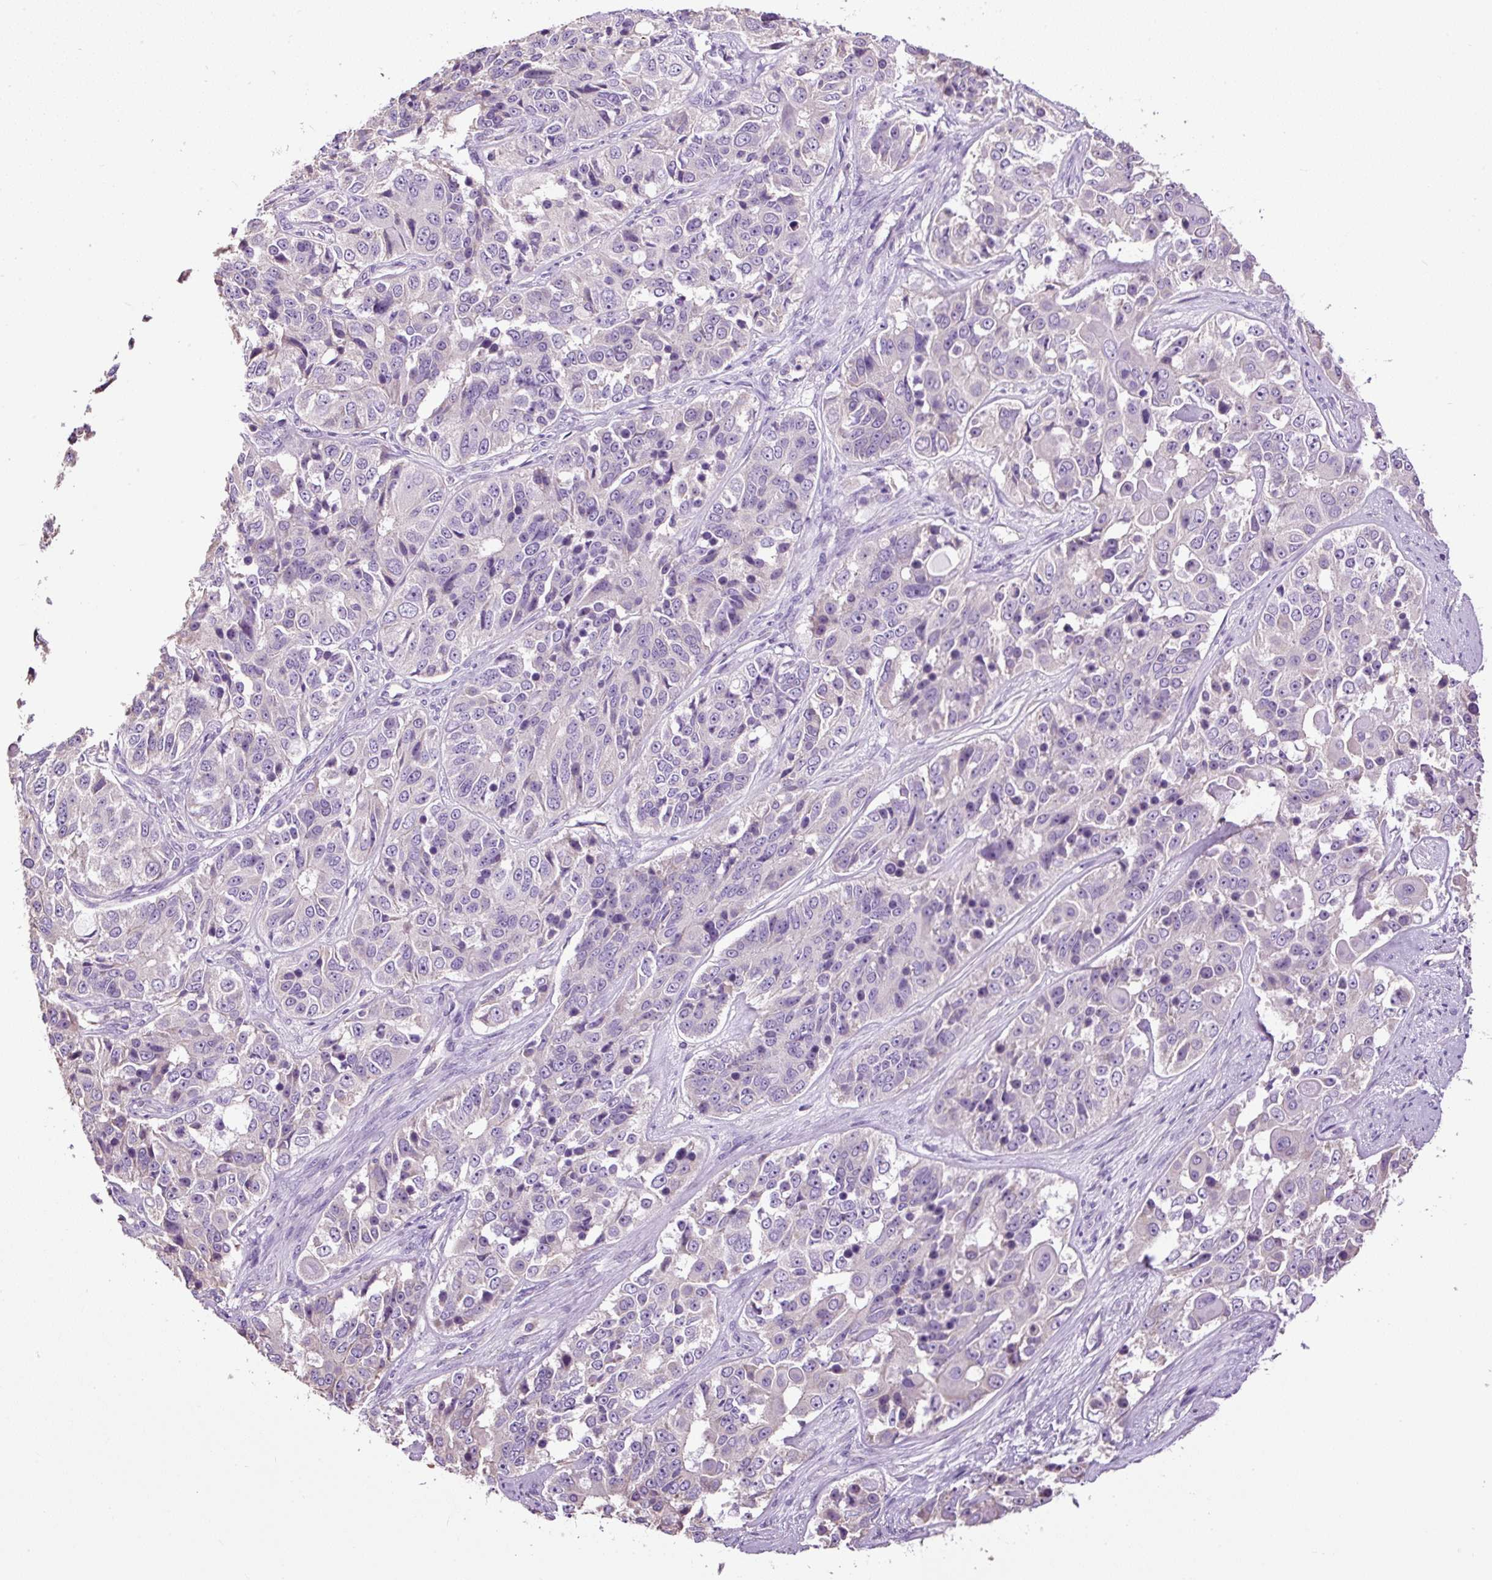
{"staining": {"intensity": "negative", "quantity": "none", "location": "none"}, "tissue": "ovarian cancer", "cell_type": "Tumor cells", "image_type": "cancer", "snomed": [{"axis": "morphology", "description": "Carcinoma, endometroid"}, {"axis": "topography", "description": "Ovary"}], "caption": "This micrograph is of endometroid carcinoma (ovarian) stained with IHC to label a protein in brown with the nuclei are counter-stained blue. There is no expression in tumor cells. (DAB (3,3'-diaminobenzidine) immunohistochemistry visualized using brightfield microscopy, high magnification).", "gene": "PDIA2", "patient": {"sex": "female", "age": 51}}